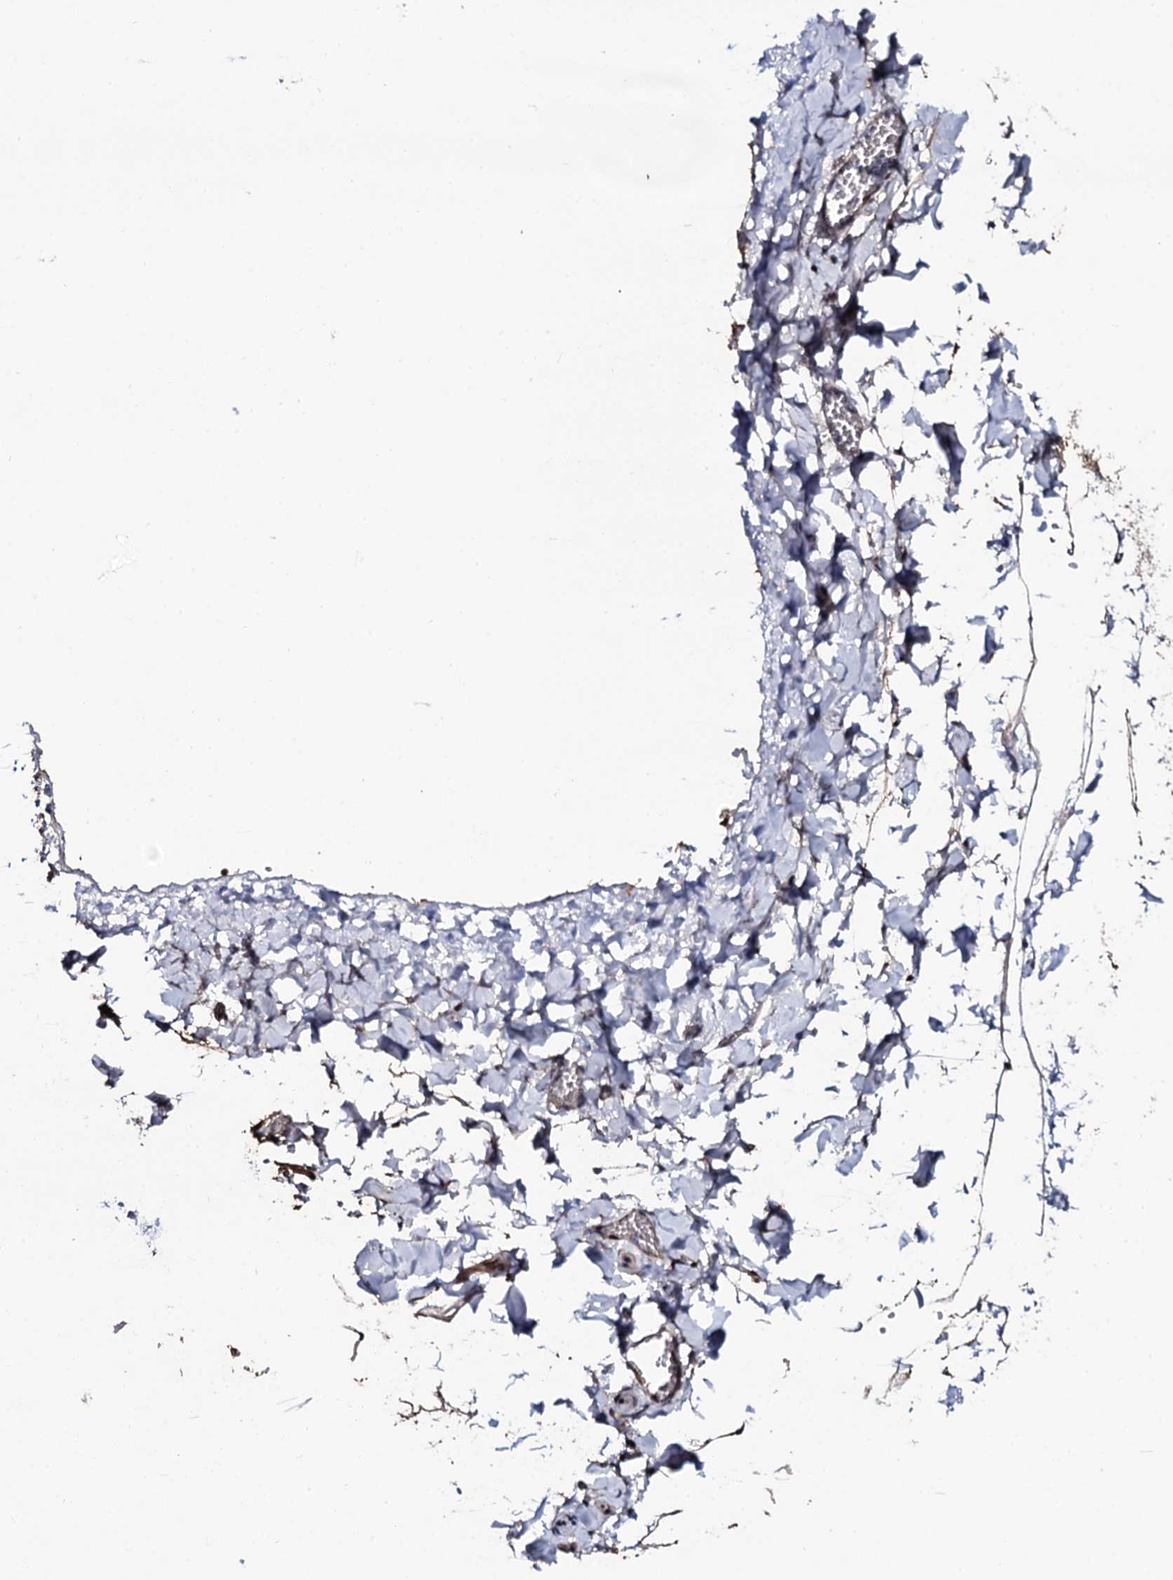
{"staining": {"intensity": "negative", "quantity": "none", "location": "none"}, "tissue": "adipose tissue", "cell_type": "Adipocytes", "image_type": "normal", "snomed": [{"axis": "morphology", "description": "Normal tissue, NOS"}, {"axis": "topography", "description": "Gallbladder"}, {"axis": "topography", "description": "Peripheral nerve tissue"}], "caption": "DAB immunohistochemical staining of unremarkable human adipose tissue demonstrates no significant staining in adipocytes.", "gene": "PLET1", "patient": {"sex": "male", "age": 38}}